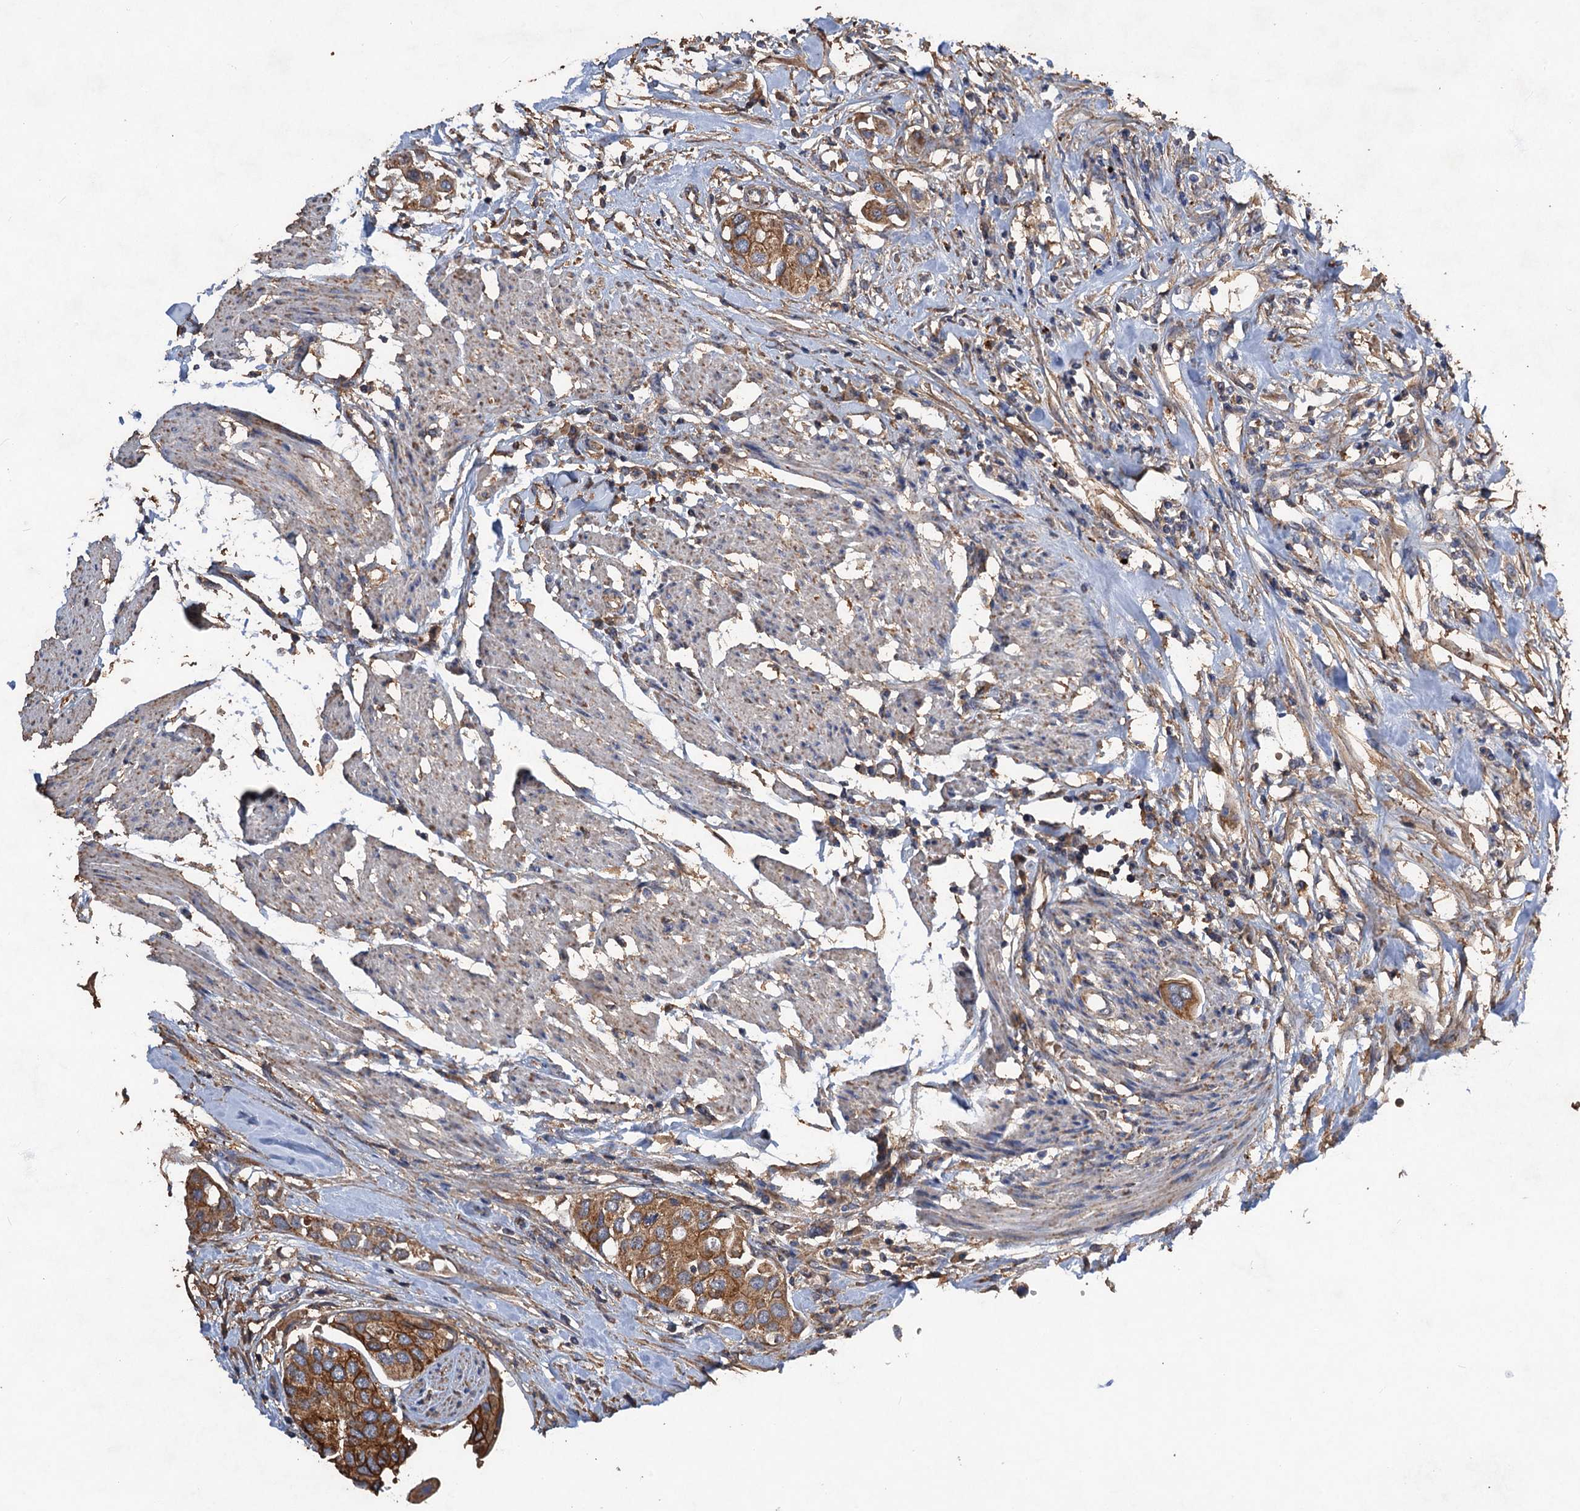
{"staining": {"intensity": "moderate", "quantity": ">75%", "location": "cytoplasmic/membranous"}, "tissue": "urothelial cancer", "cell_type": "Tumor cells", "image_type": "cancer", "snomed": [{"axis": "morphology", "description": "Urothelial carcinoma, High grade"}, {"axis": "topography", "description": "Urinary bladder"}], "caption": "Moderate cytoplasmic/membranous protein positivity is identified in approximately >75% of tumor cells in urothelial carcinoma (high-grade).", "gene": "SCUBE3", "patient": {"sex": "male", "age": 64}}